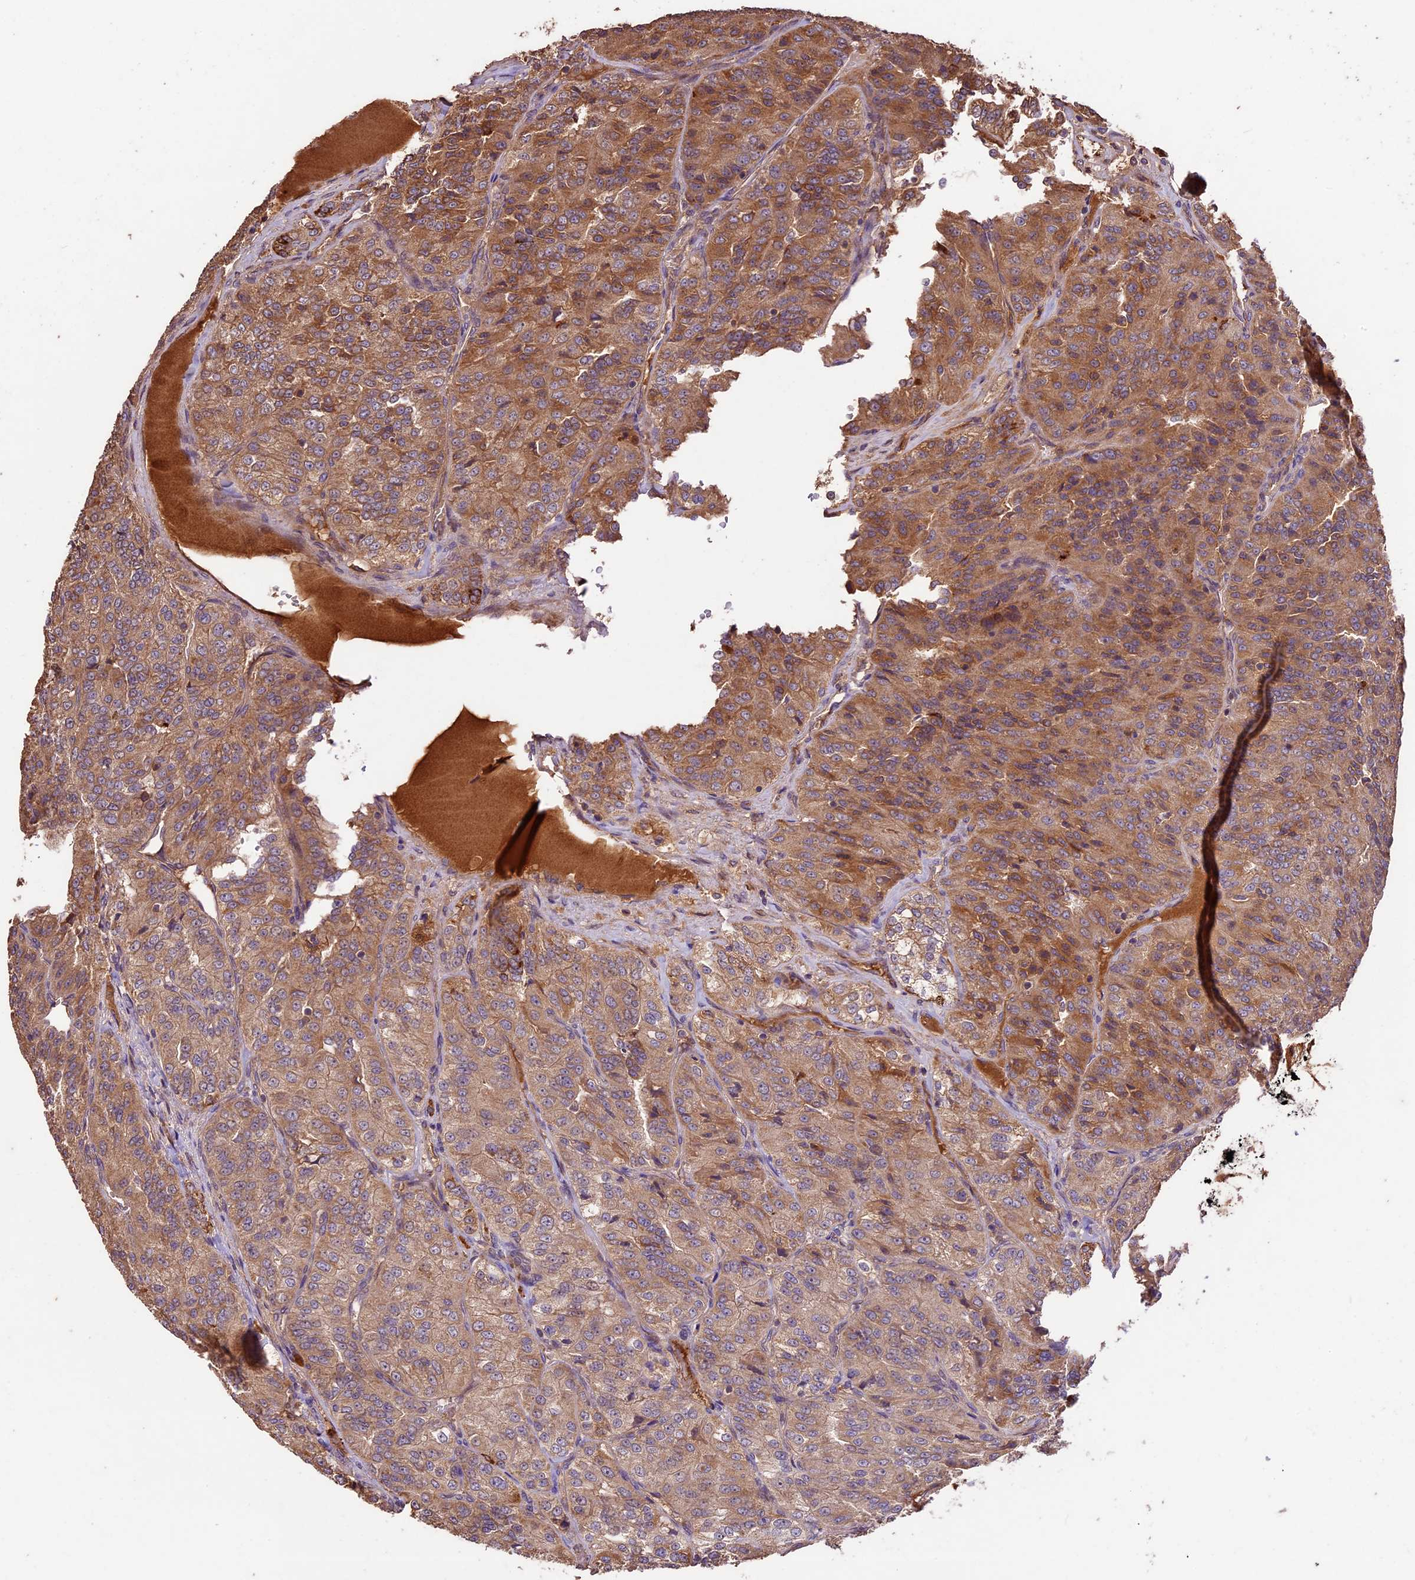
{"staining": {"intensity": "moderate", "quantity": ">75%", "location": "cytoplasmic/membranous"}, "tissue": "renal cancer", "cell_type": "Tumor cells", "image_type": "cancer", "snomed": [{"axis": "morphology", "description": "Adenocarcinoma, NOS"}, {"axis": "topography", "description": "Kidney"}], "caption": "Immunohistochemistry micrograph of renal cancer (adenocarcinoma) stained for a protein (brown), which demonstrates medium levels of moderate cytoplasmic/membranous positivity in approximately >75% of tumor cells.", "gene": "CRLF1", "patient": {"sex": "female", "age": 63}}